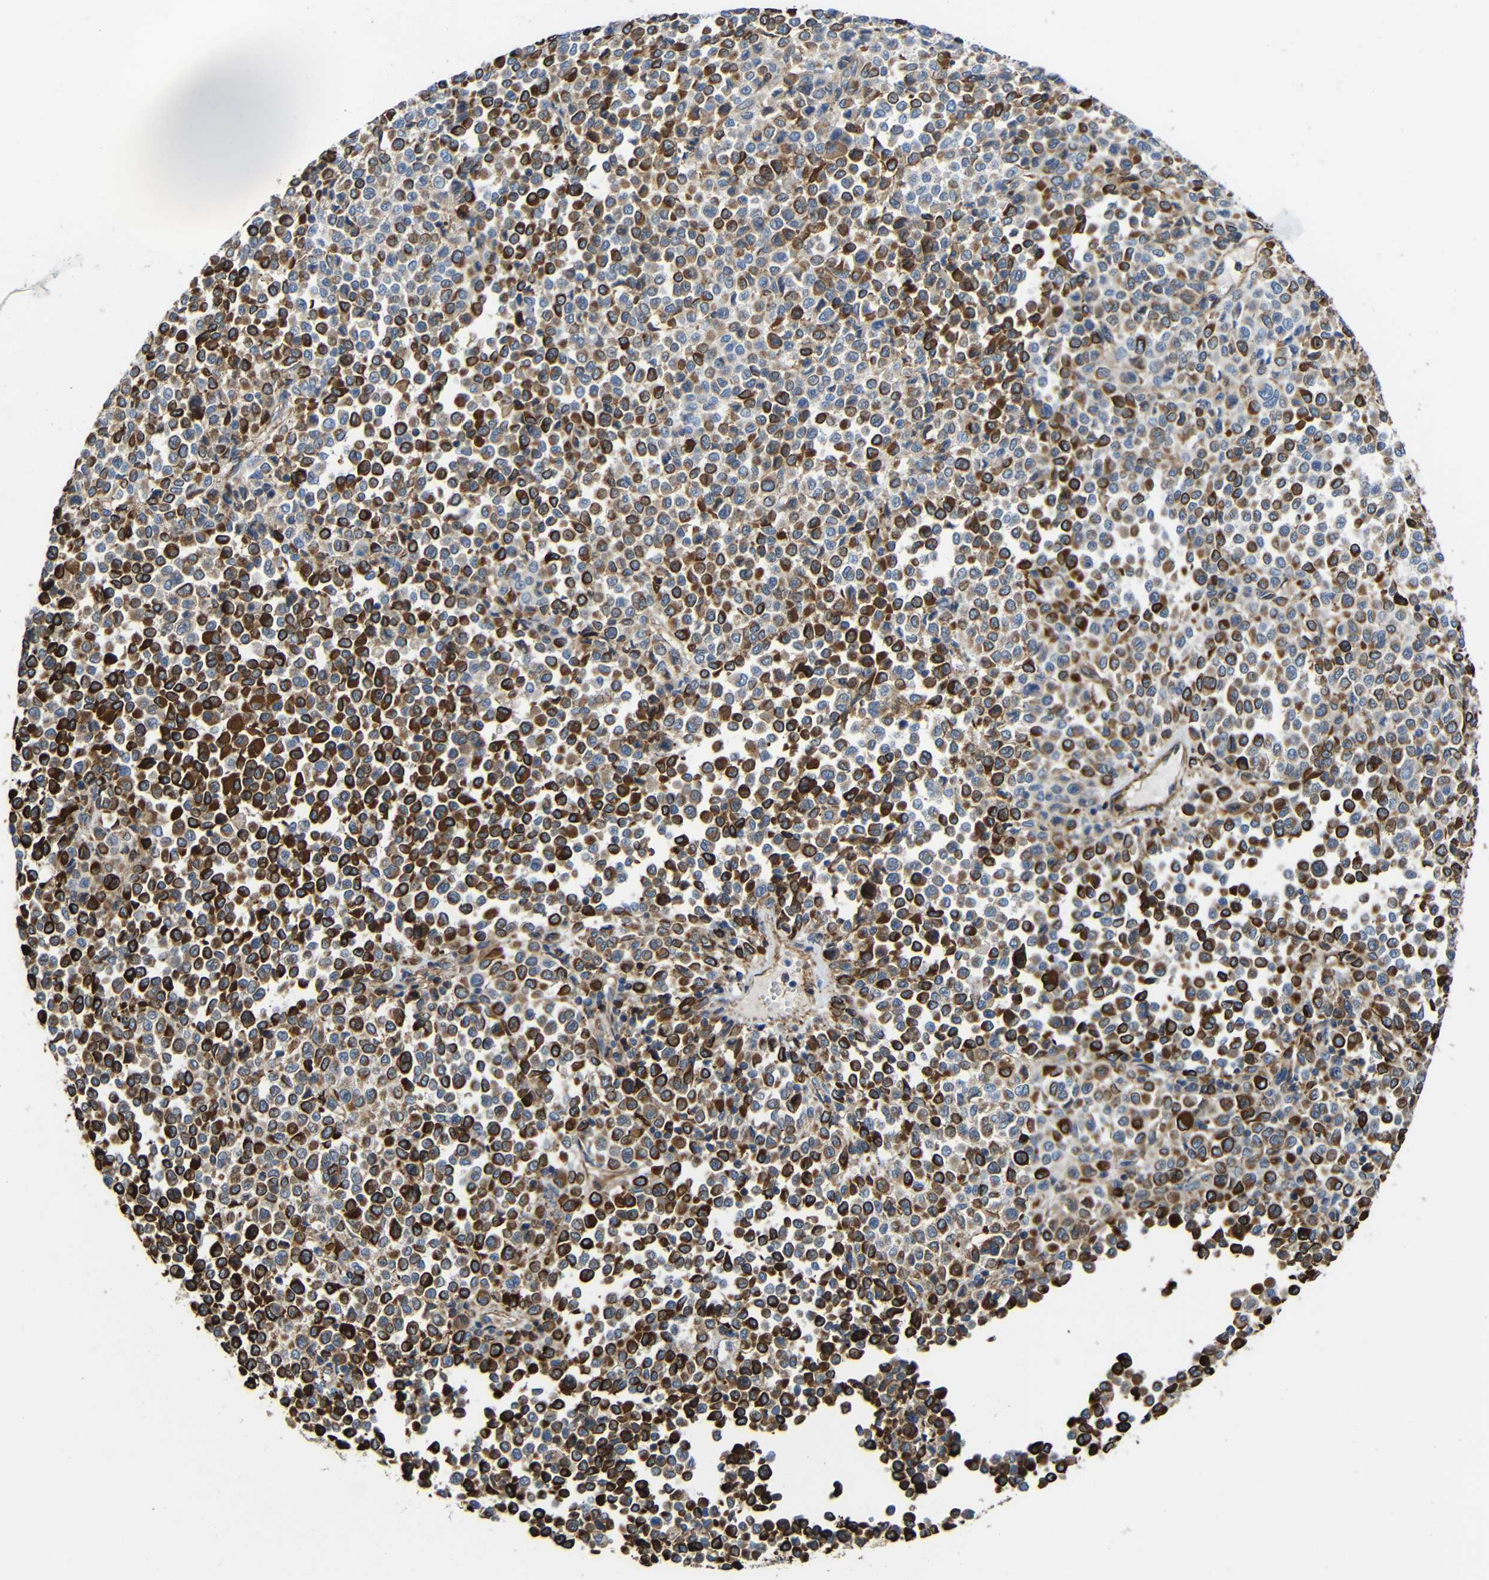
{"staining": {"intensity": "moderate", "quantity": ">75%", "location": "cytoplasmic/membranous"}, "tissue": "melanoma", "cell_type": "Tumor cells", "image_type": "cancer", "snomed": [{"axis": "morphology", "description": "Malignant melanoma, Metastatic site"}, {"axis": "topography", "description": "Pancreas"}], "caption": "This histopathology image demonstrates immunohistochemistry (IHC) staining of melanoma, with medium moderate cytoplasmic/membranous positivity in approximately >75% of tumor cells.", "gene": "IGSF10", "patient": {"sex": "female", "age": 30}}